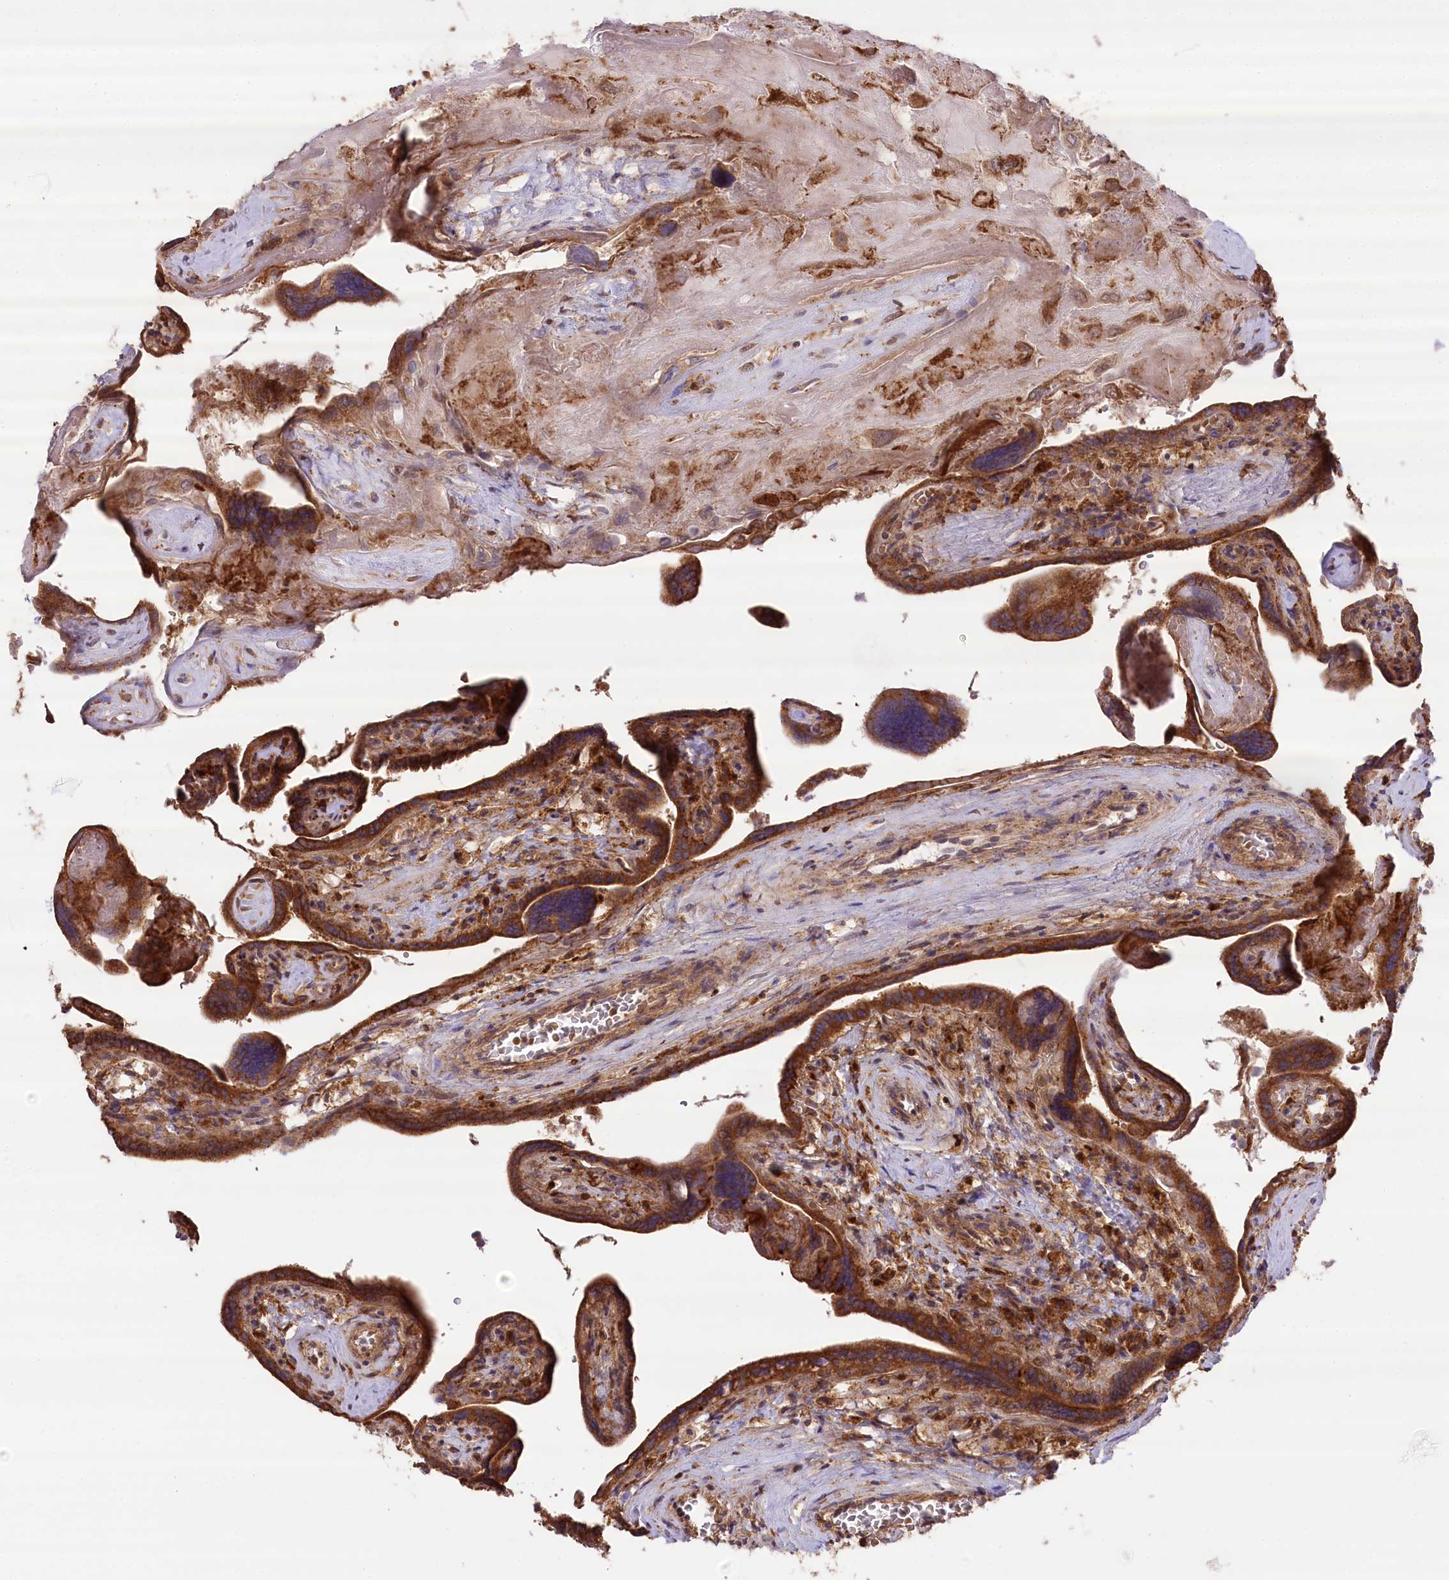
{"staining": {"intensity": "strong", "quantity": ">75%", "location": "cytoplasmic/membranous"}, "tissue": "placenta", "cell_type": "Trophoblastic cells", "image_type": "normal", "snomed": [{"axis": "morphology", "description": "Normal tissue, NOS"}, {"axis": "topography", "description": "Placenta"}], "caption": "Immunohistochemical staining of unremarkable placenta displays strong cytoplasmic/membranous protein staining in about >75% of trophoblastic cells. Nuclei are stained in blue.", "gene": "CCDC91", "patient": {"sex": "female", "age": 37}}